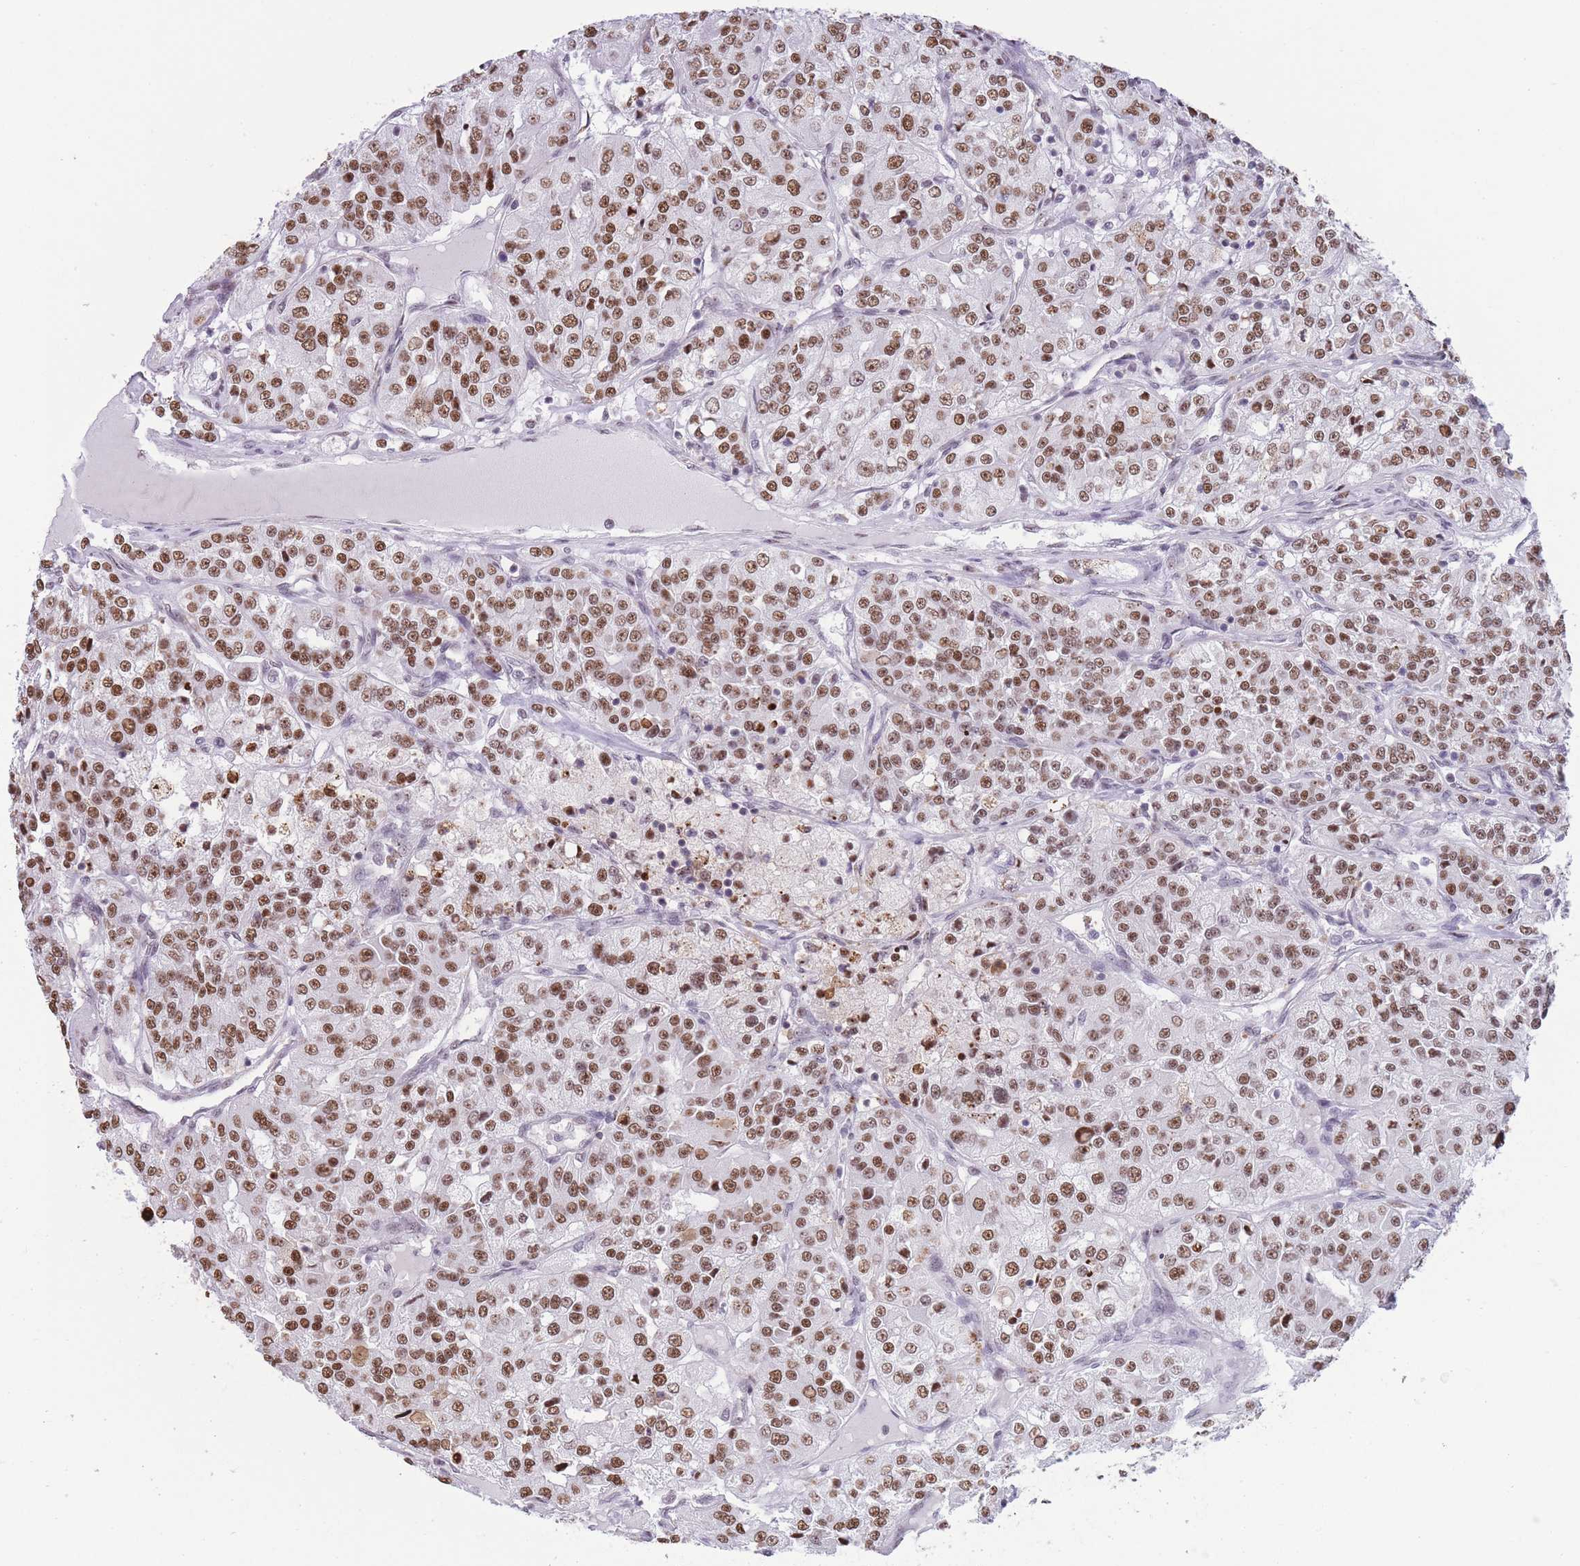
{"staining": {"intensity": "moderate", "quantity": ">75%", "location": "nuclear"}, "tissue": "renal cancer", "cell_type": "Tumor cells", "image_type": "cancer", "snomed": [{"axis": "morphology", "description": "Adenocarcinoma, NOS"}, {"axis": "topography", "description": "Kidney"}], "caption": "Protein staining reveals moderate nuclear expression in about >75% of tumor cells in renal cancer (adenocarcinoma). (DAB = brown stain, brightfield microscopy at high magnification).", "gene": "EVC2", "patient": {"sex": "female", "age": 63}}